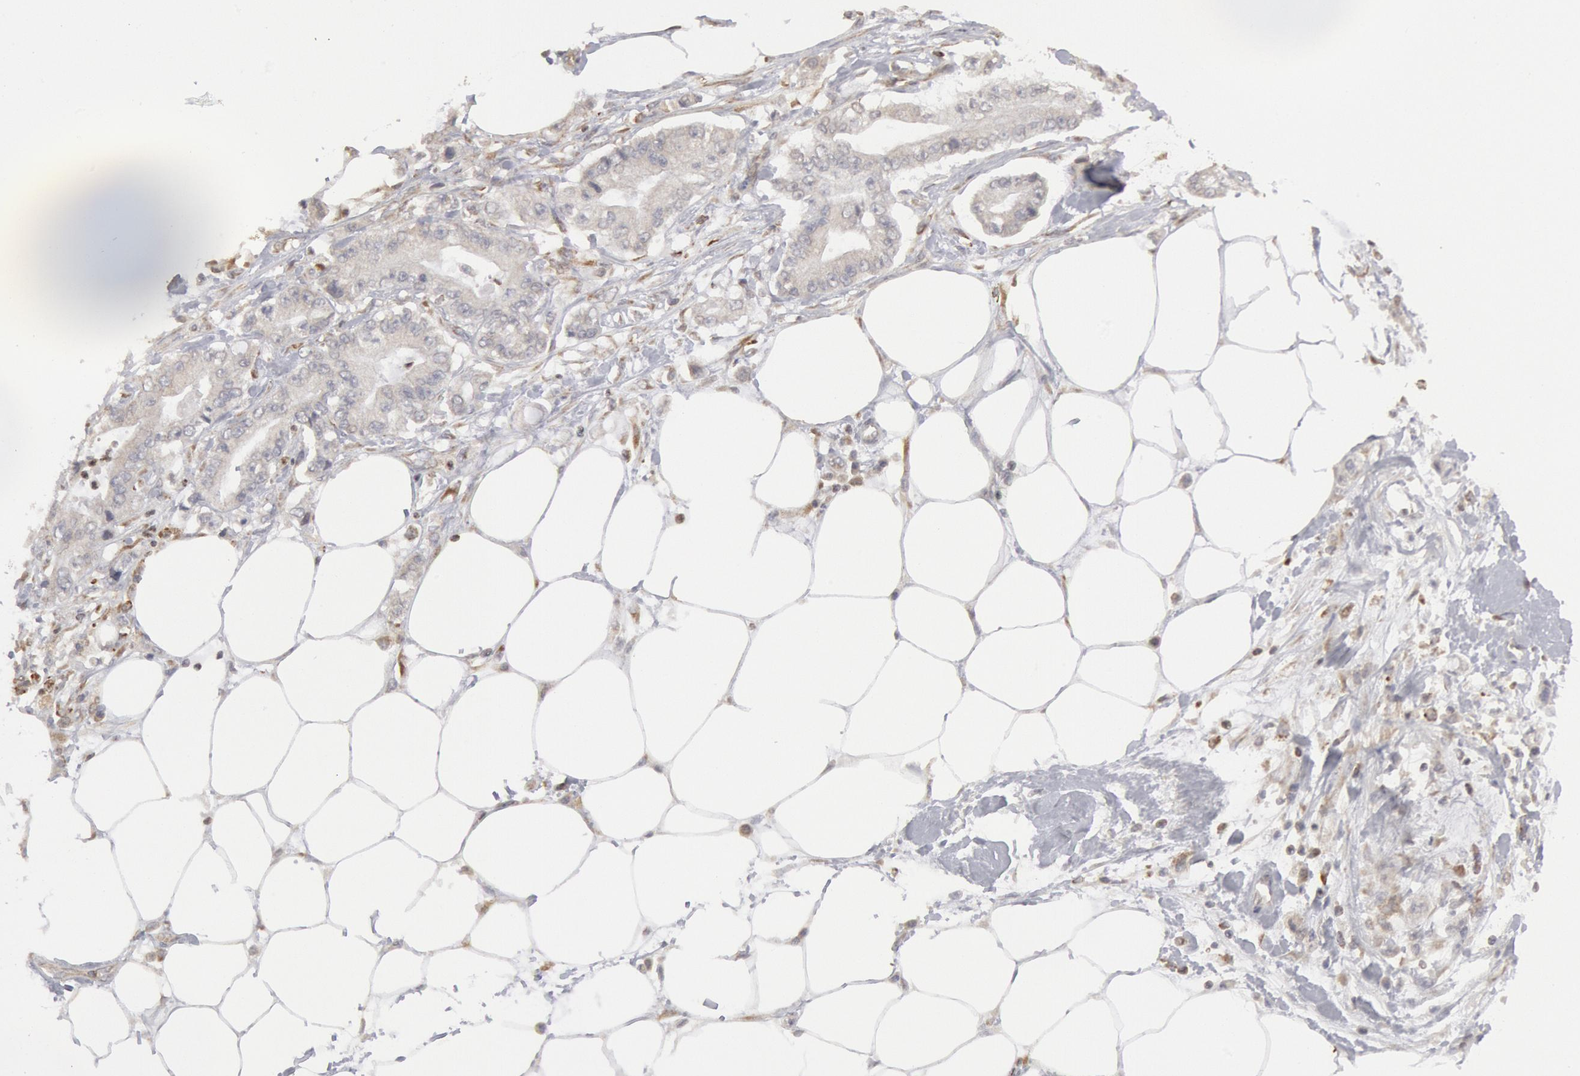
{"staining": {"intensity": "negative", "quantity": "none", "location": "none"}, "tissue": "pancreatic cancer", "cell_type": "Tumor cells", "image_type": "cancer", "snomed": [{"axis": "morphology", "description": "Adenocarcinoma, NOS"}, {"axis": "topography", "description": "Pancreas"}, {"axis": "topography", "description": "Stomach, upper"}], "caption": "The immunohistochemistry image has no significant staining in tumor cells of pancreatic adenocarcinoma tissue.", "gene": "OSBPL8", "patient": {"sex": "male", "age": 77}}